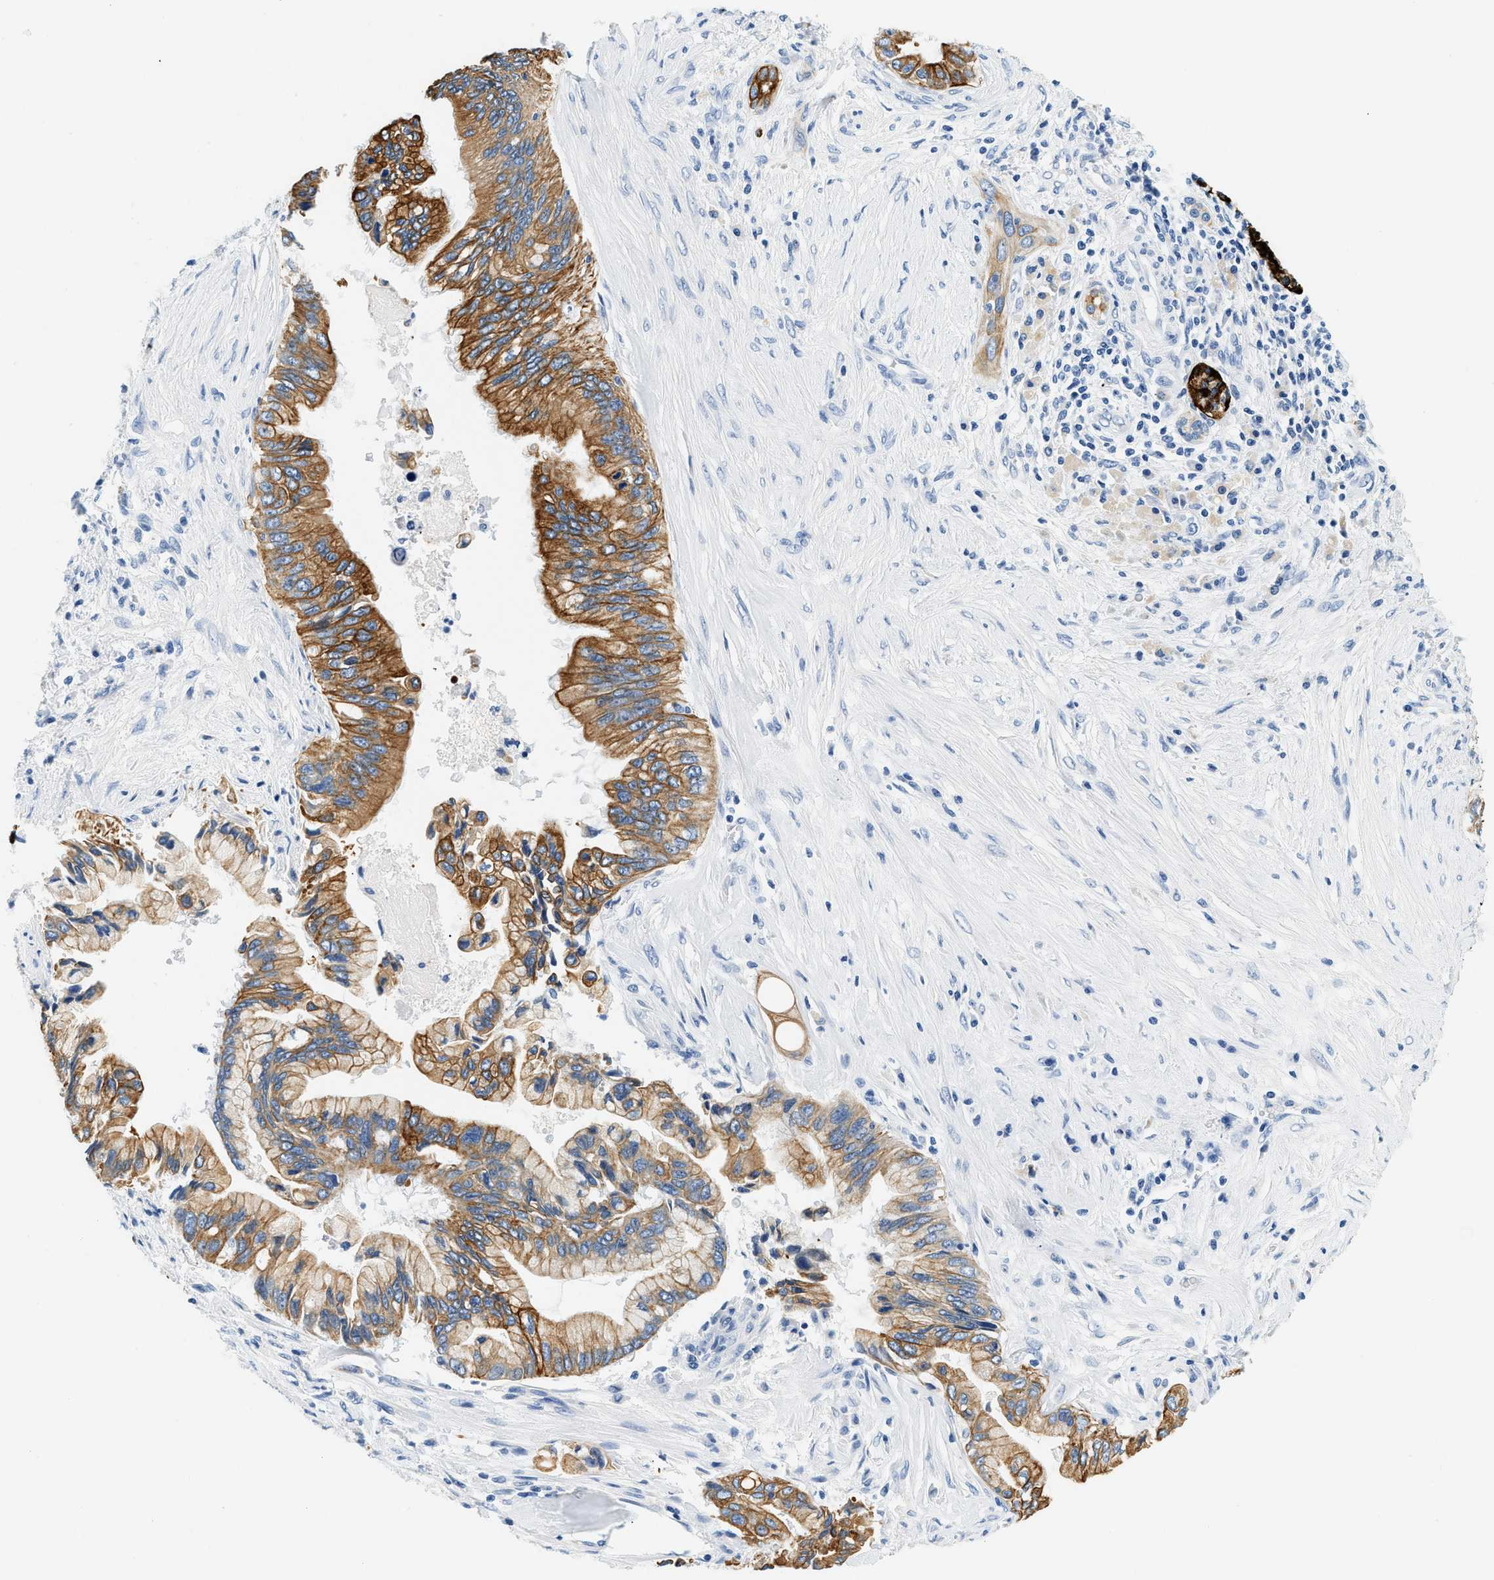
{"staining": {"intensity": "strong", "quantity": ">75%", "location": "cytoplasmic/membranous"}, "tissue": "pancreatic cancer", "cell_type": "Tumor cells", "image_type": "cancer", "snomed": [{"axis": "morphology", "description": "Adenocarcinoma, NOS"}, {"axis": "topography", "description": "Pancreas"}], "caption": "This is an image of immunohistochemistry staining of pancreatic cancer (adenocarcinoma), which shows strong positivity in the cytoplasmic/membranous of tumor cells.", "gene": "STXBP2", "patient": {"sex": "female", "age": 73}}